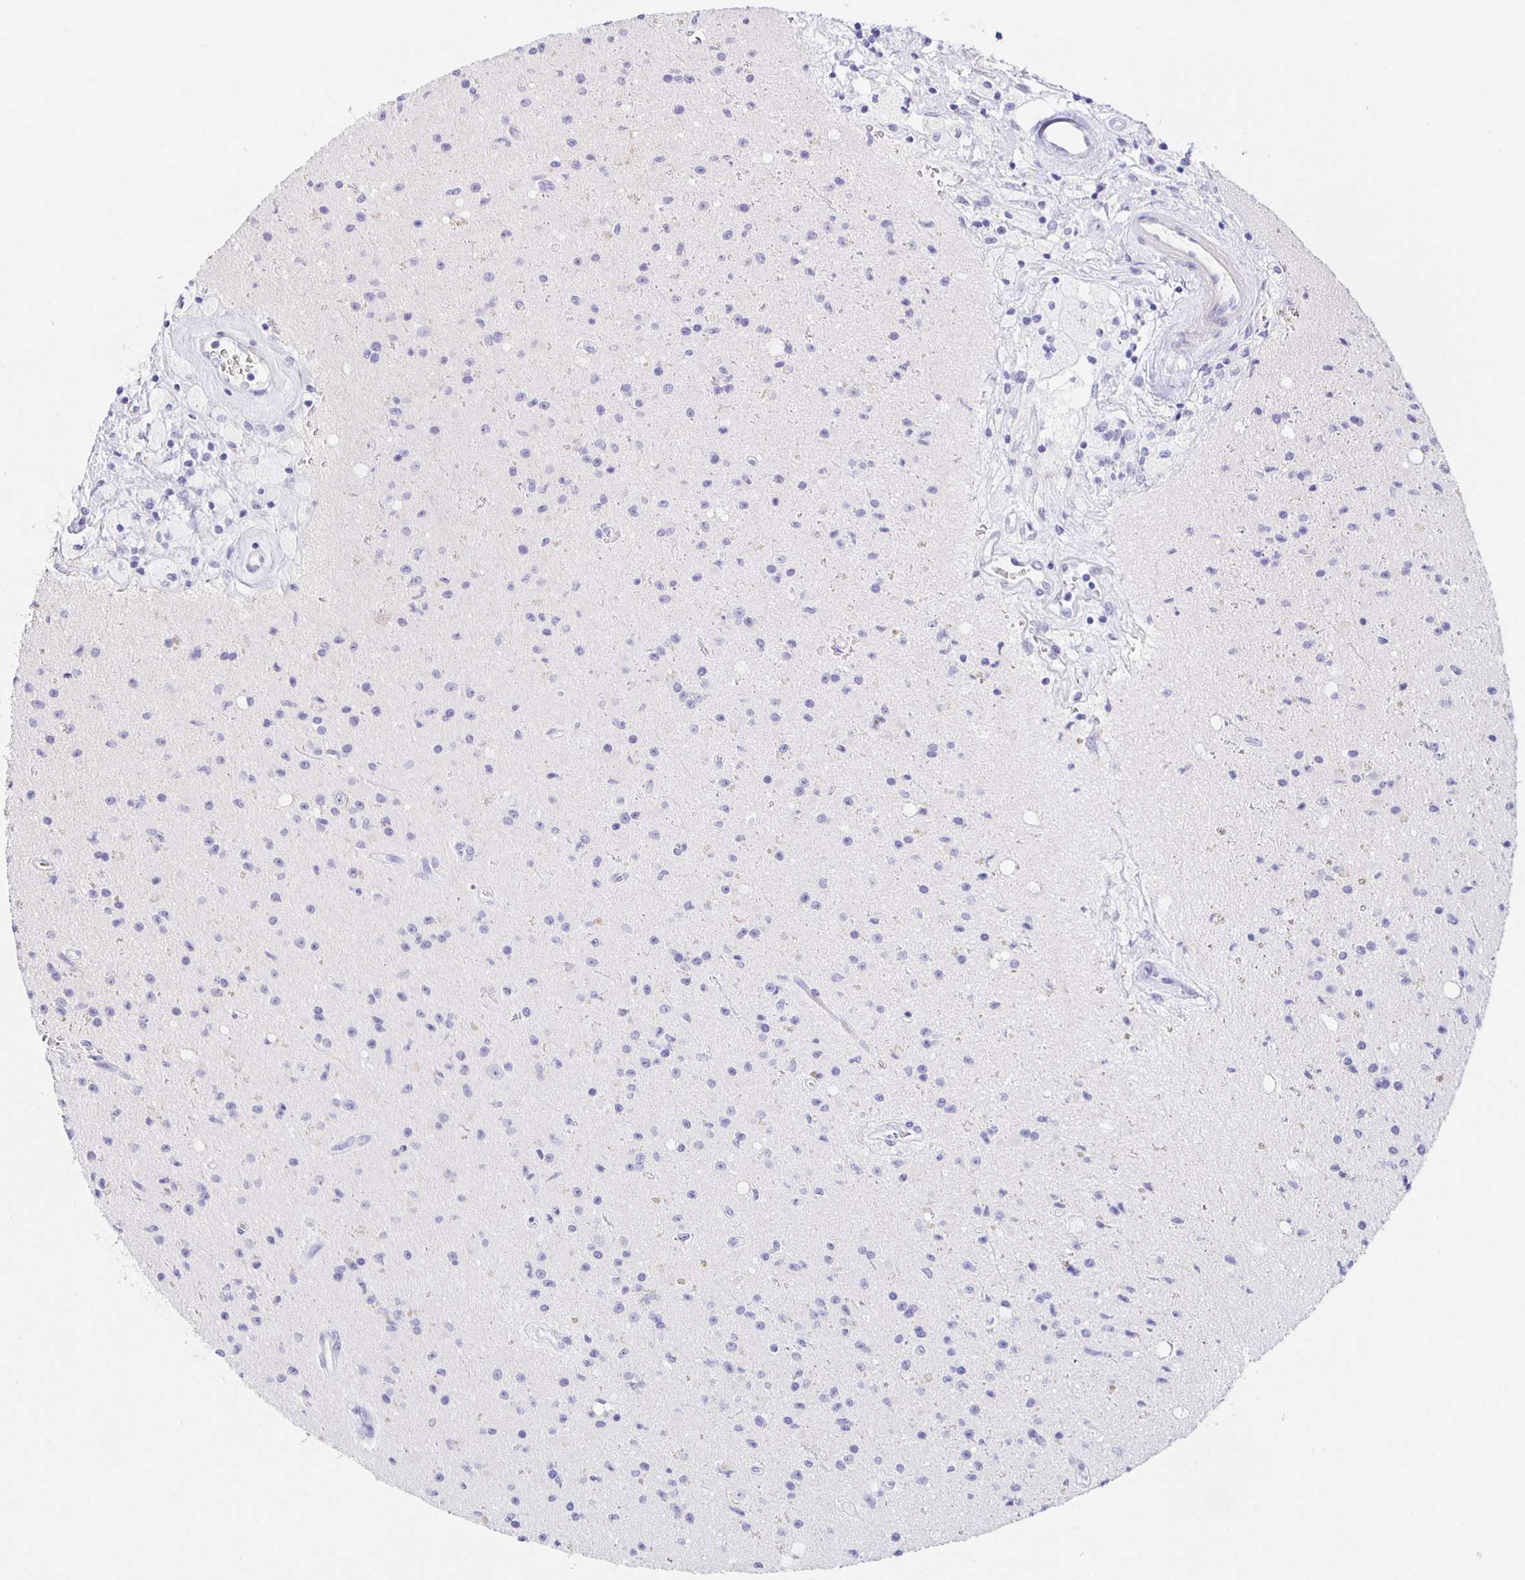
{"staining": {"intensity": "negative", "quantity": "none", "location": "none"}, "tissue": "glioma", "cell_type": "Tumor cells", "image_type": "cancer", "snomed": [{"axis": "morphology", "description": "Glioma, malignant, High grade"}, {"axis": "topography", "description": "Brain"}], "caption": "Immunohistochemical staining of human glioma demonstrates no significant expression in tumor cells.", "gene": "HSPA4L", "patient": {"sex": "male", "age": 36}}